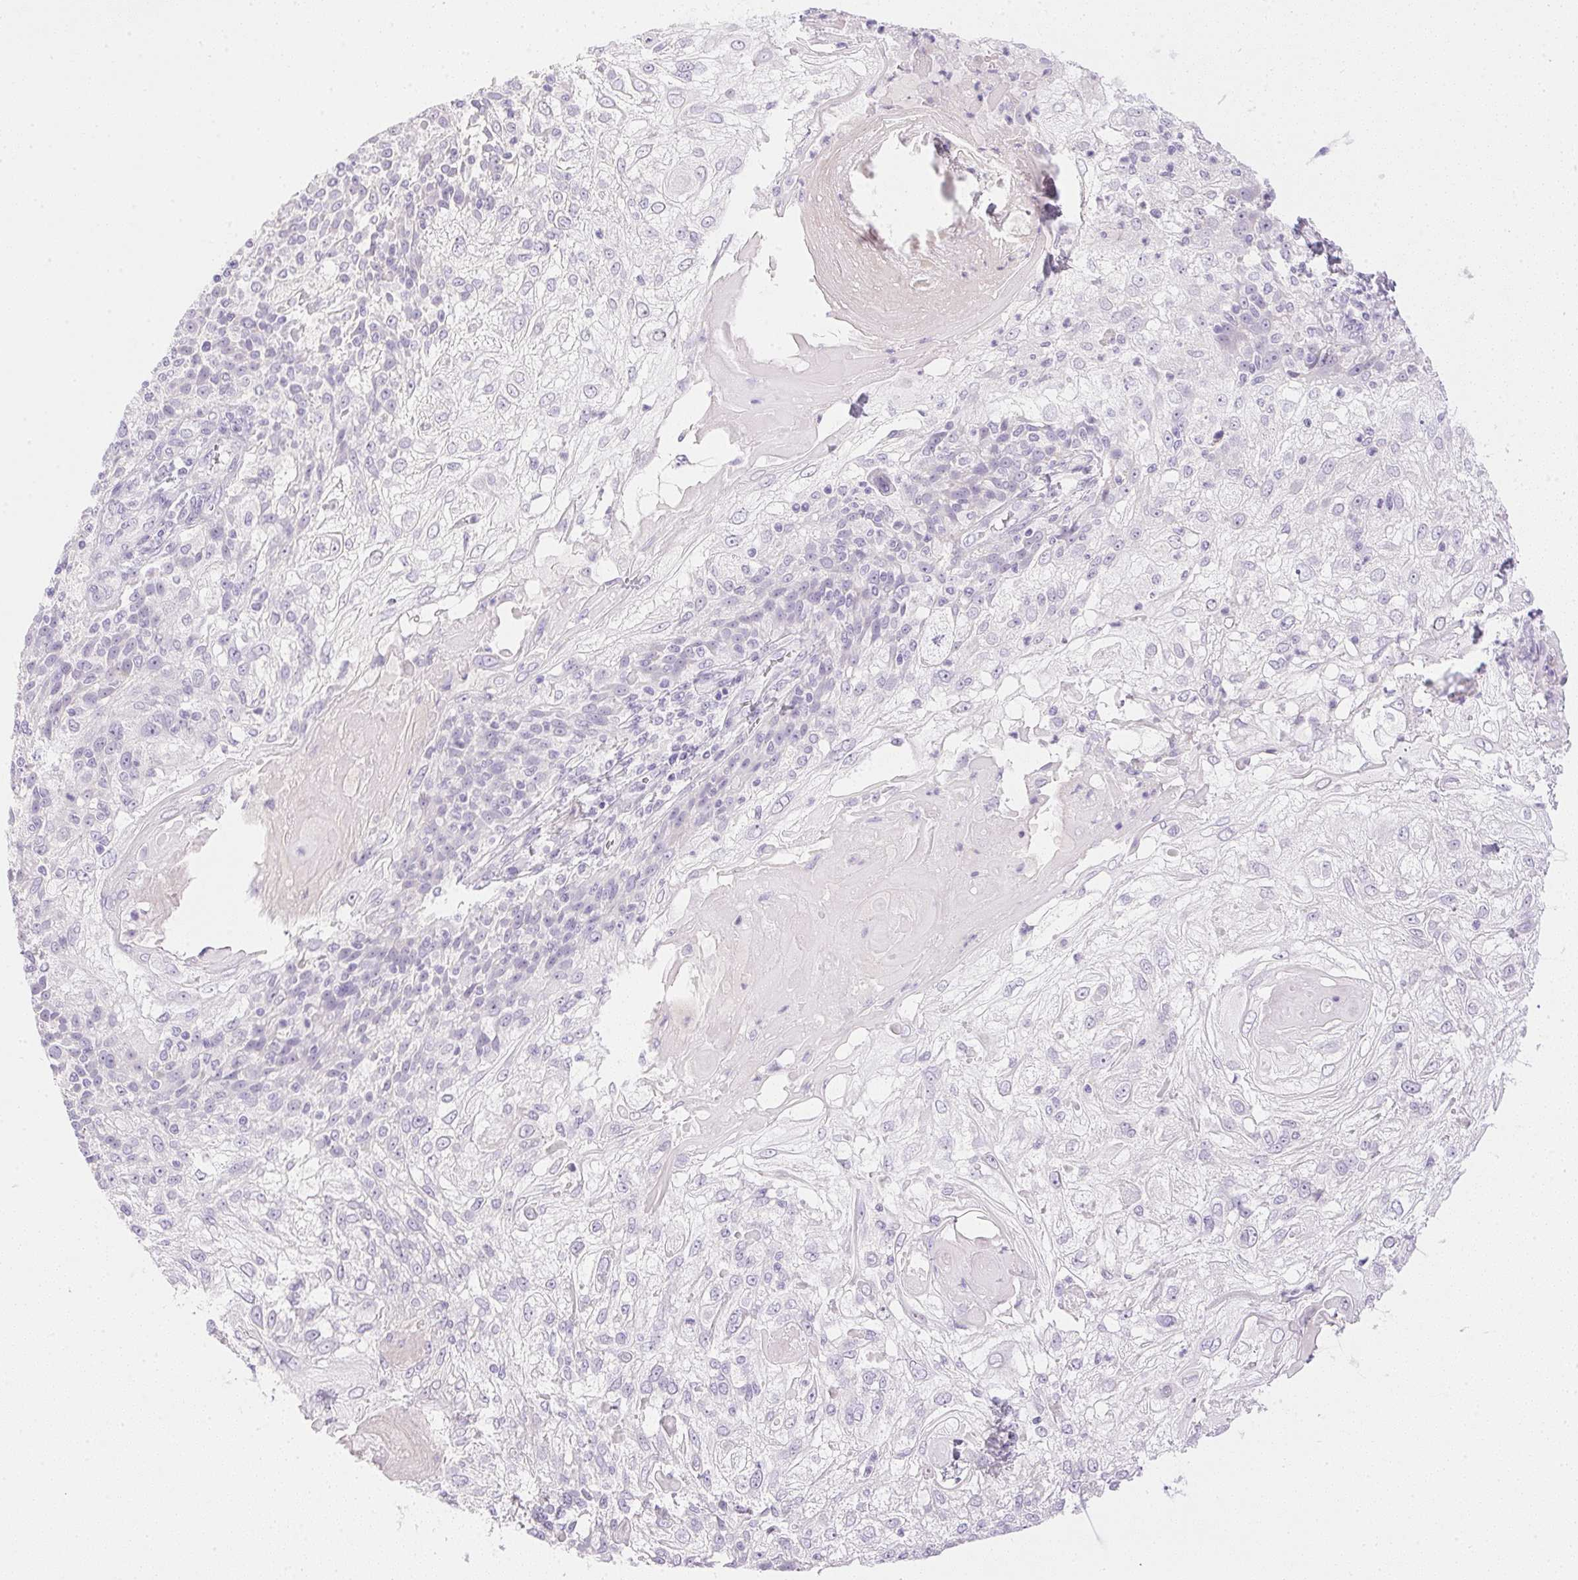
{"staining": {"intensity": "negative", "quantity": "none", "location": "none"}, "tissue": "skin cancer", "cell_type": "Tumor cells", "image_type": "cancer", "snomed": [{"axis": "morphology", "description": "Normal tissue, NOS"}, {"axis": "morphology", "description": "Squamous cell carcinoma, NOS"}, {"axis": "topography", "description": "Skin"}], "caption": "Immunohistochemistry histopathology image of human skin cancer stained for a protein (brown), which reveals no staining in tumor cells. (DAB immunohistochemistry (IHC), high magnification).", "gene": "CTRL", "patient": {"sex": "female", "age": 83}}